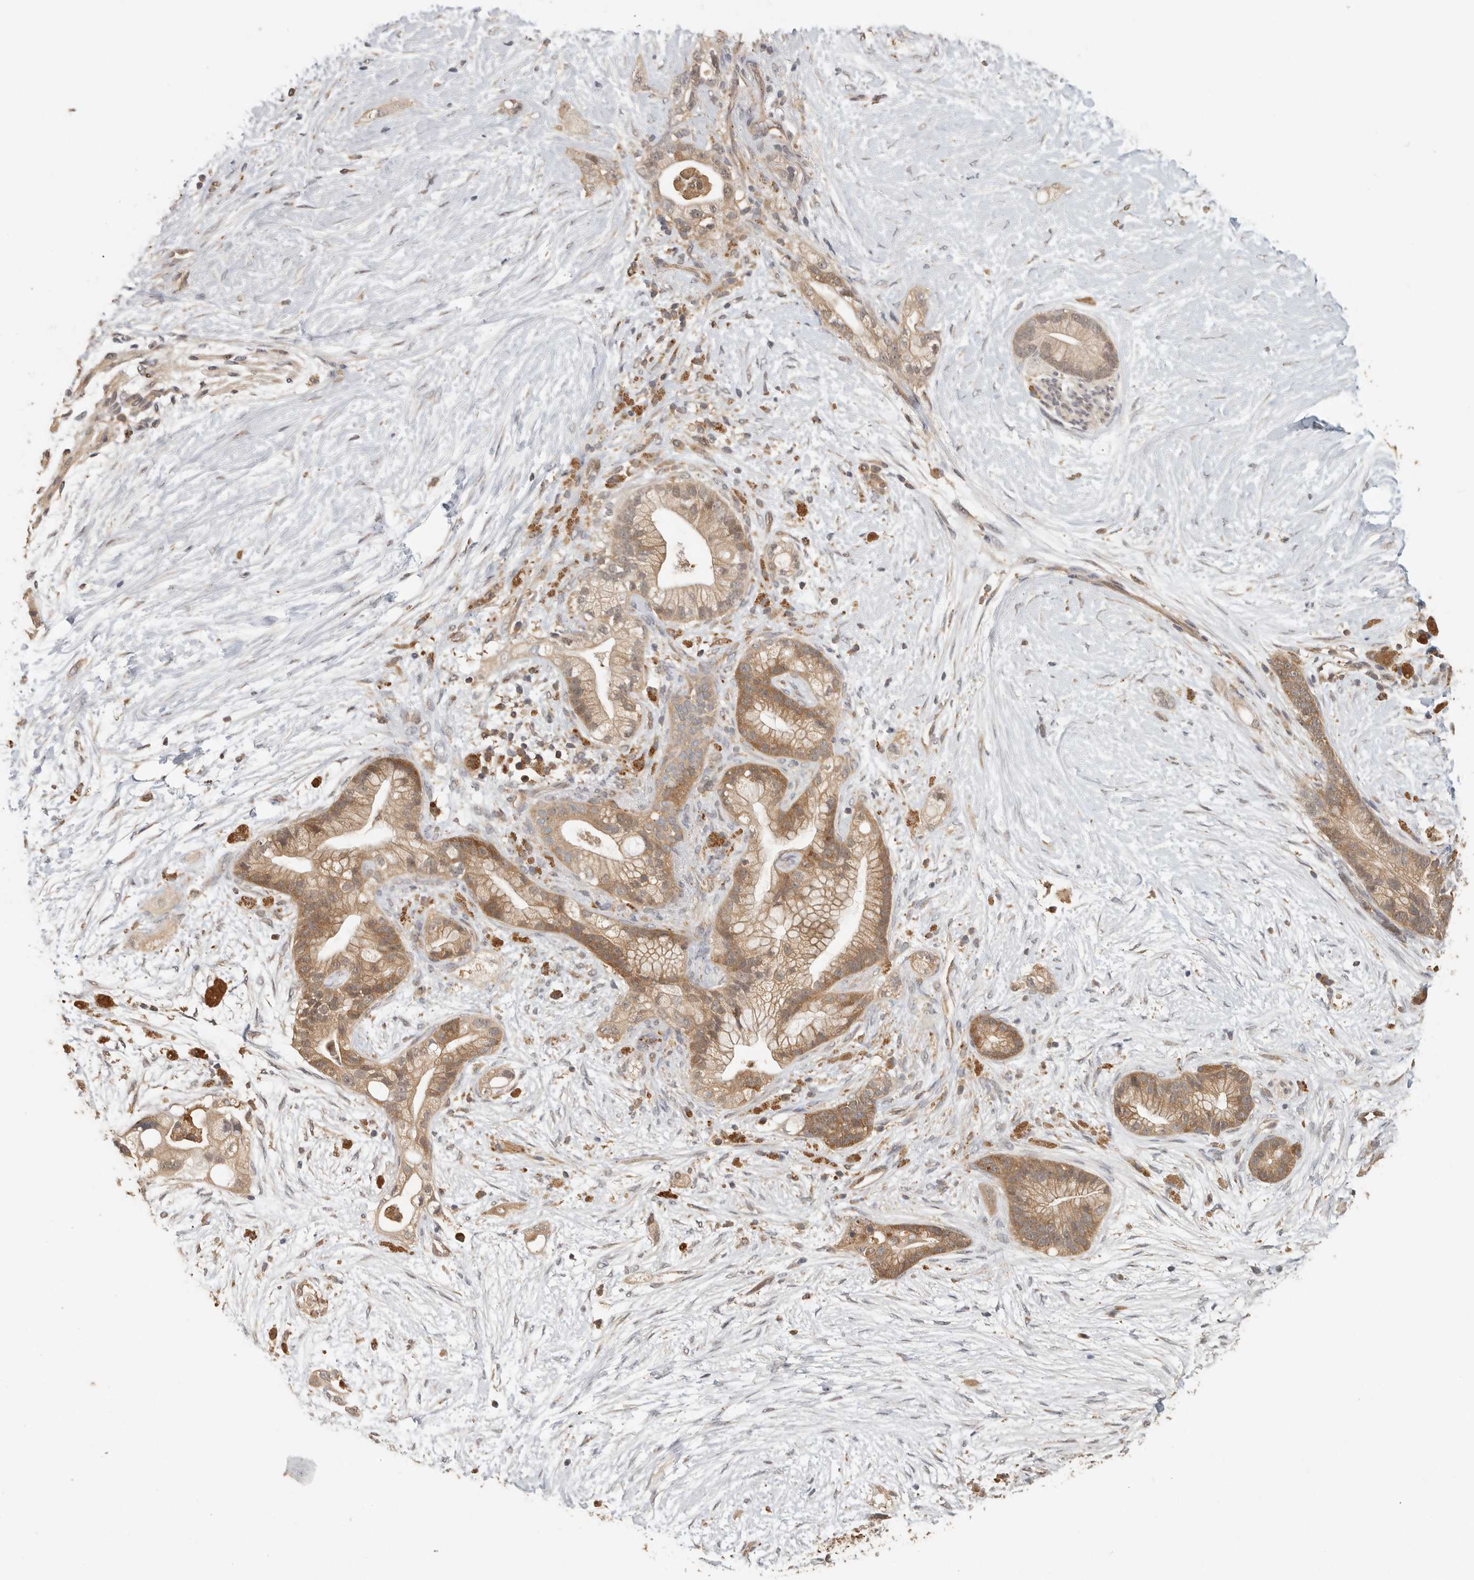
{"staining": {"intensity": "moderate", "quantity": ">75%", "location": "cytoplasmic/membranous"}, "tissue": "pancreatic cancer", "cell_type": "Tumor cells", "image_type": "cancer", "snomed": [{"axis": "morphology", "description": "Adenocarcinoma, NOS"}, {"axis": "topography", "description": "Pancreas"}], "caption": "A high-resolution micrograph shows immunohistochemistry (IHC) staining of pancreatic cancer, which shows moderate cytoplasmic/membranous expression in about >75% of tumor cells.", "gene": "CCT8", "patient": {"sex": "male", "age": 53}}